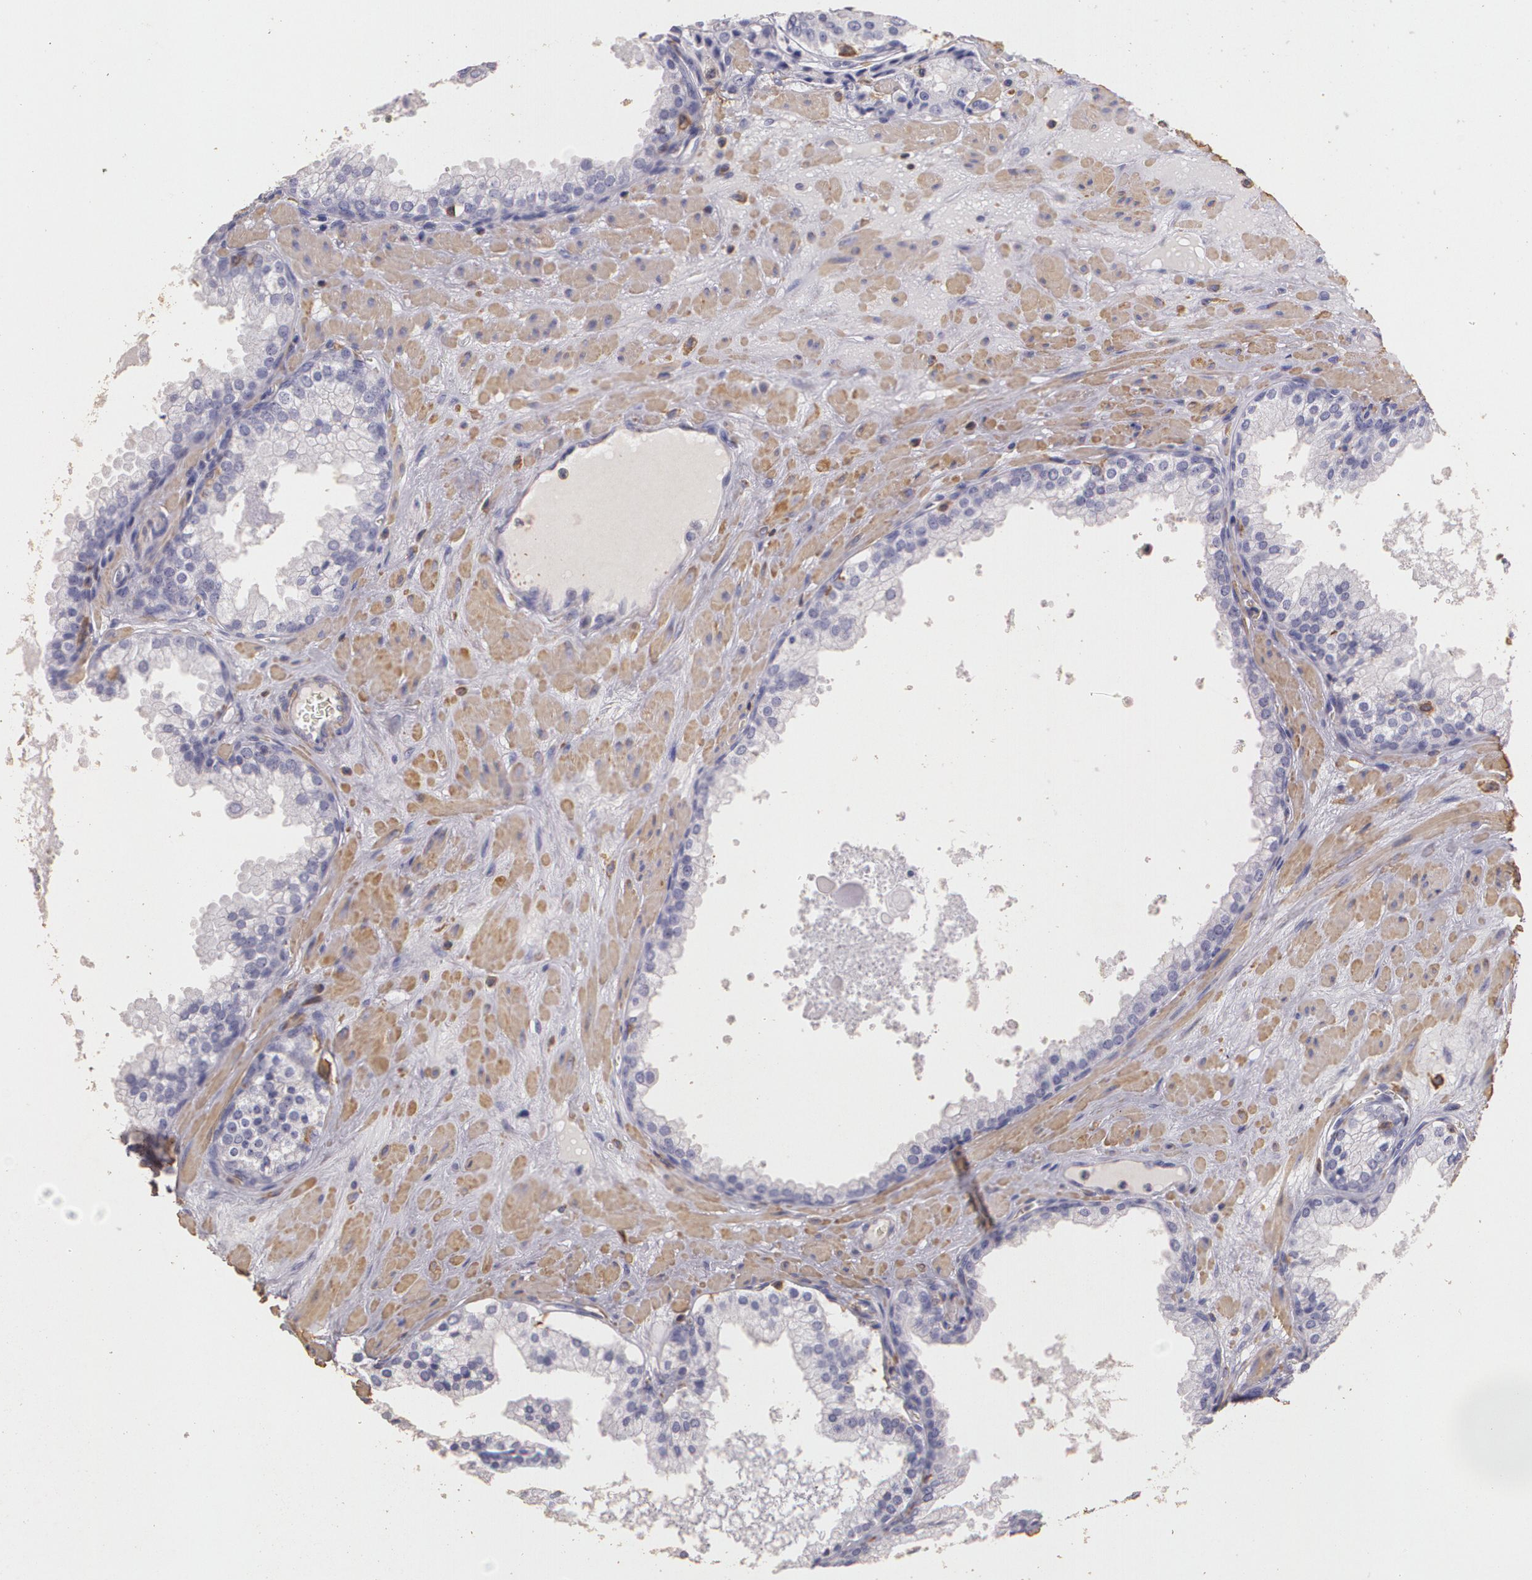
{"staining": {"intensity": "negative", "quantity": "none", "location": "none"}, "tissue": "prostate cancer", "cell_type": "Tumor cells", "image_type": "cancer", "snomed": [{"axis": "morphology", "description": "Adenocarcinoma, Medium grade"}, {"axis": "topography", "description": "Prostate"}], "caption": "Image shows no significant protein staining in tumor cells of medium-grade adenocarcinoma (prostate).", "gene": "TGFBR1", "patient": {"sex": "male", "age": 60}}